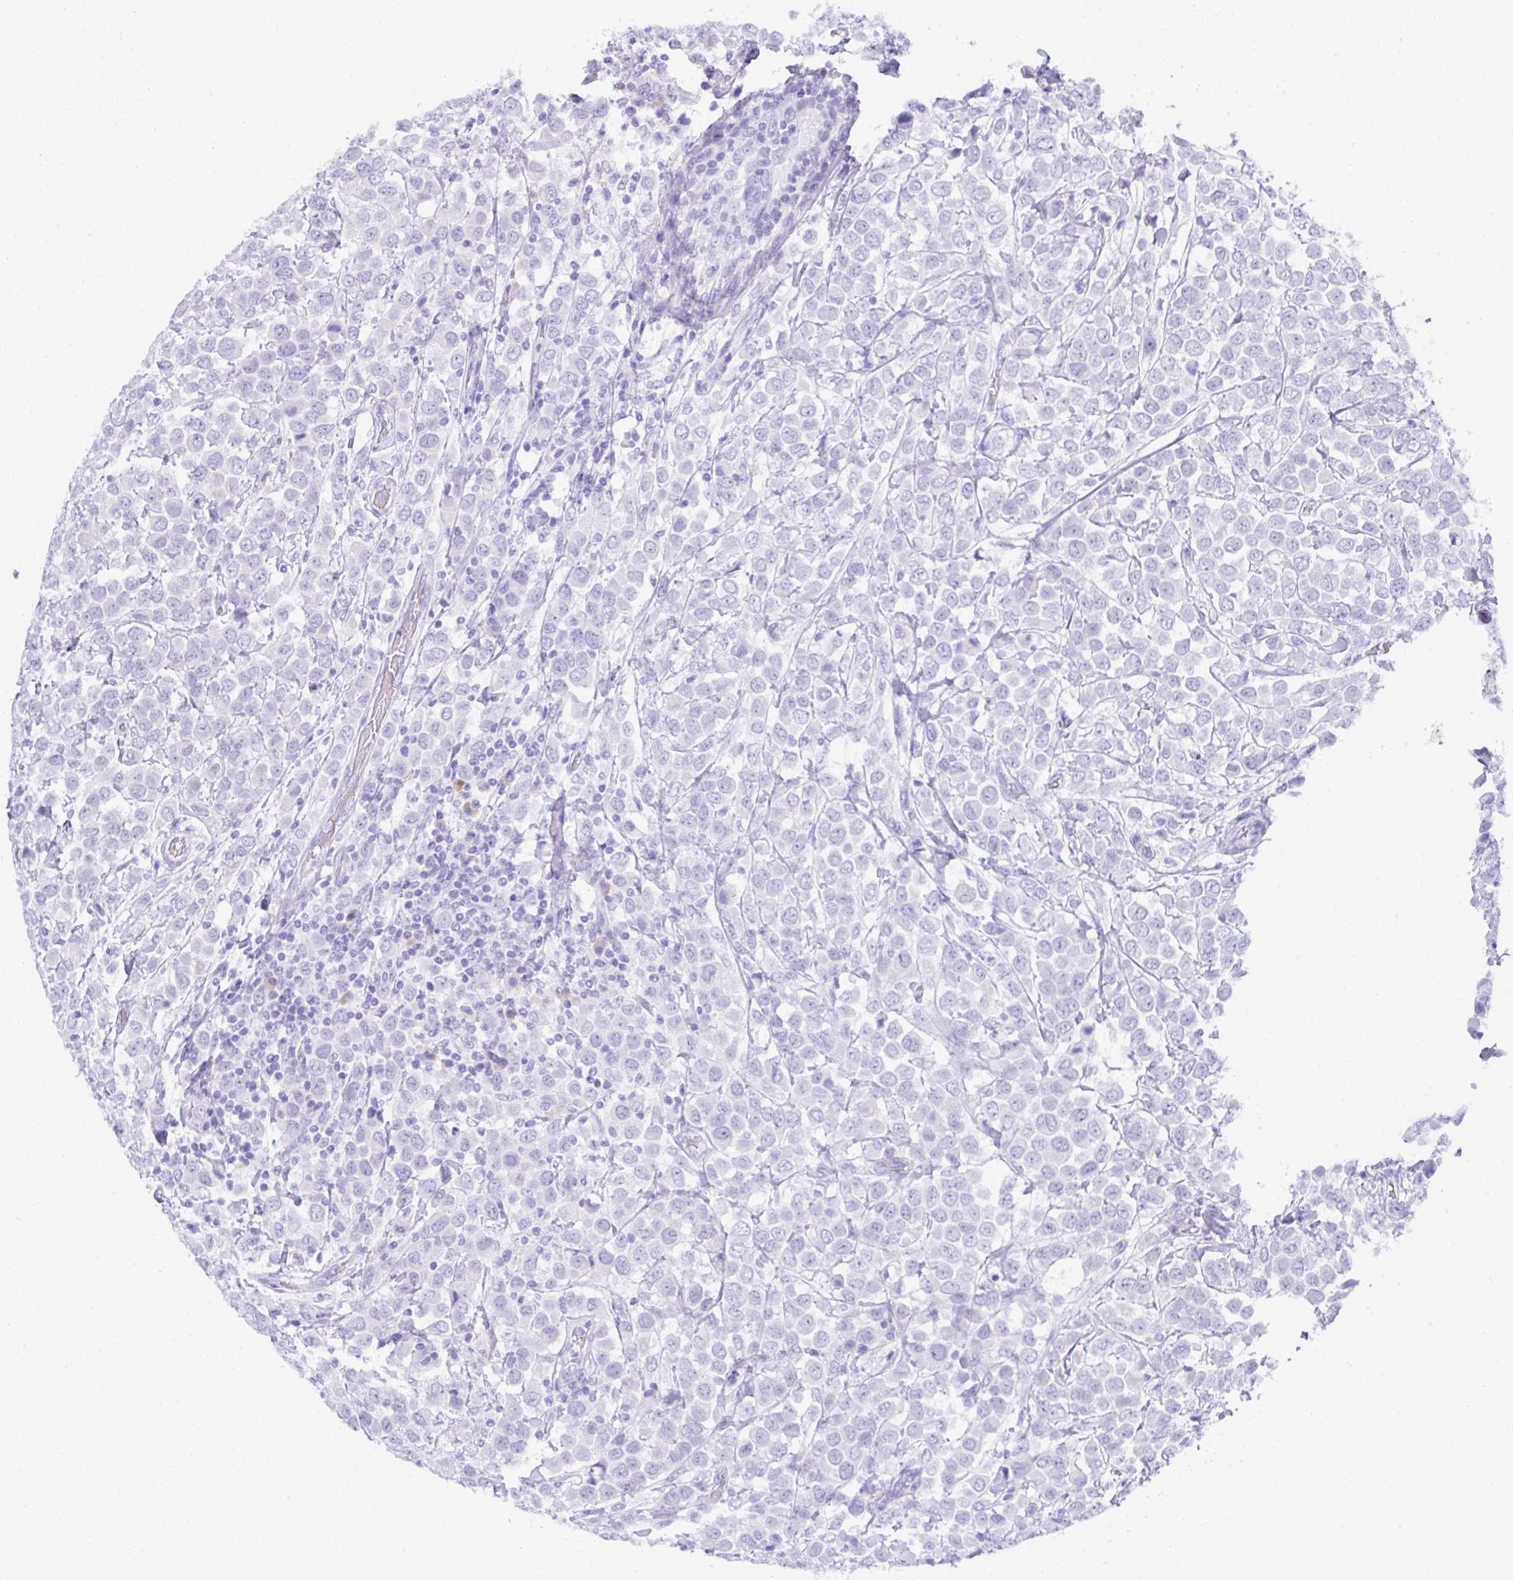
{"staining": {"intensity": "negative", "quantity": "none", "location": "none"}, "tissue": "breast cancer", "cell_type": "Tumor cells", "image_type": "cancer", "snomed": [{"axis": "morphology", "description": "Duct carcinoma"}, {"axis": "topography", "description": "Breast"}], "caption": "IHC micrograph of human infiltrating ductal carcinoma (breast) stained for a protein (brown), which displays no expression in tumor cells. The staining was performed using DAB (3,3'-diaminobenzidine) to visualize the protein expression in brown, while the nuclei were stained in blue with hematoxylin (Magnification: 20x).", "gene": "SEL1L2", "patient": {"sex": "female", "age": 61}}